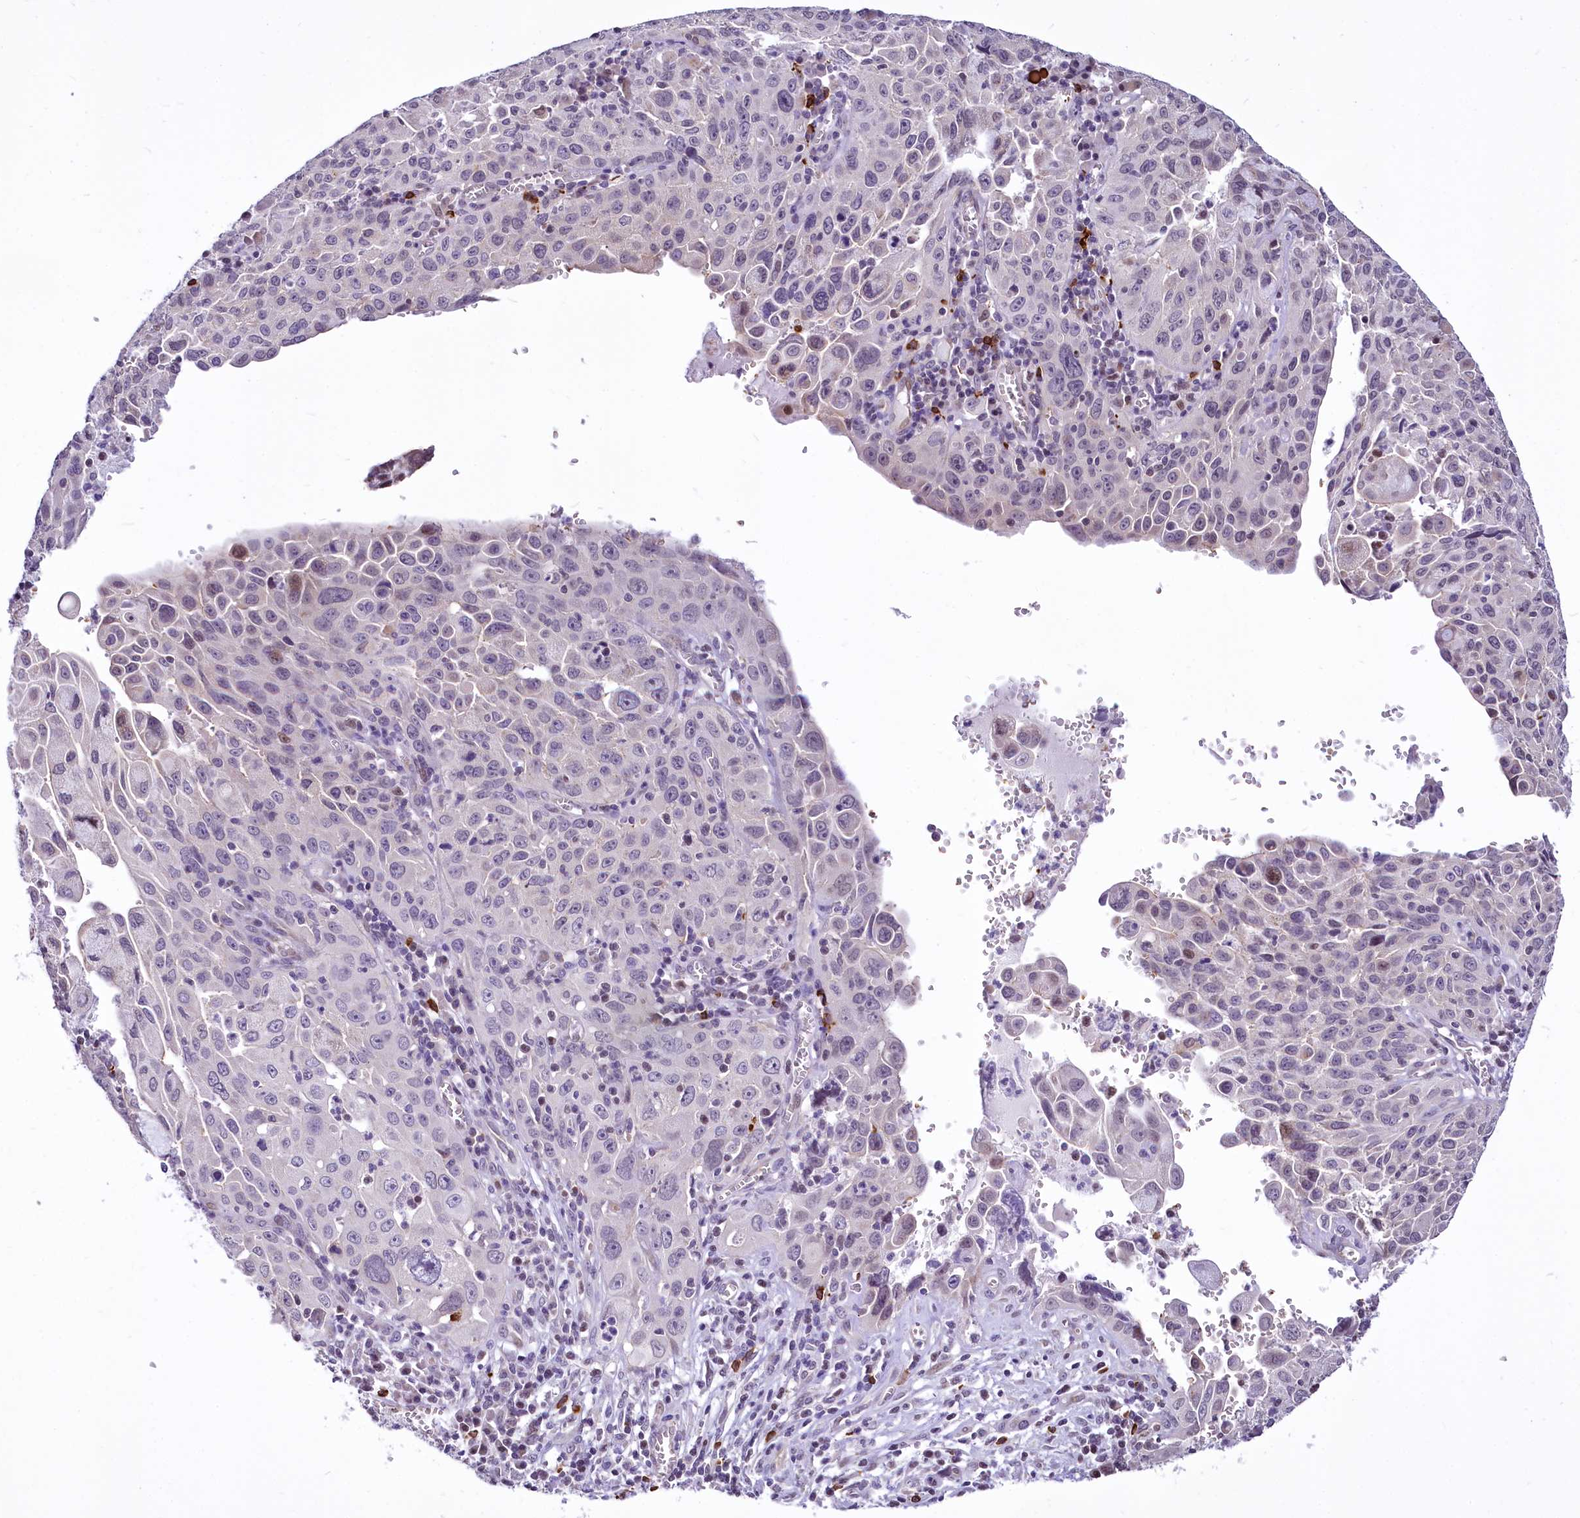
{"staining": {"intensity": "negative", "quantity": "none", "location": "none"}, "tissue": "cervical cancer", "cell_type": "Tumor cells", "image_type": "cancer", "snomed": [{"axis": "morphology", "description": "Squamous cell carcinoma, NOS"}, {"axis": "topography", "description": "Cervix"}], "caption": "High magnification brightfield microscopy of cervical squamous cell carcinoma stained with DAB (brown) and counterstained with hematoxylin (blue): tumor cells show no significant expression.", "gene": "BANK1", "patient": {"sex": "female", "age": 42}}